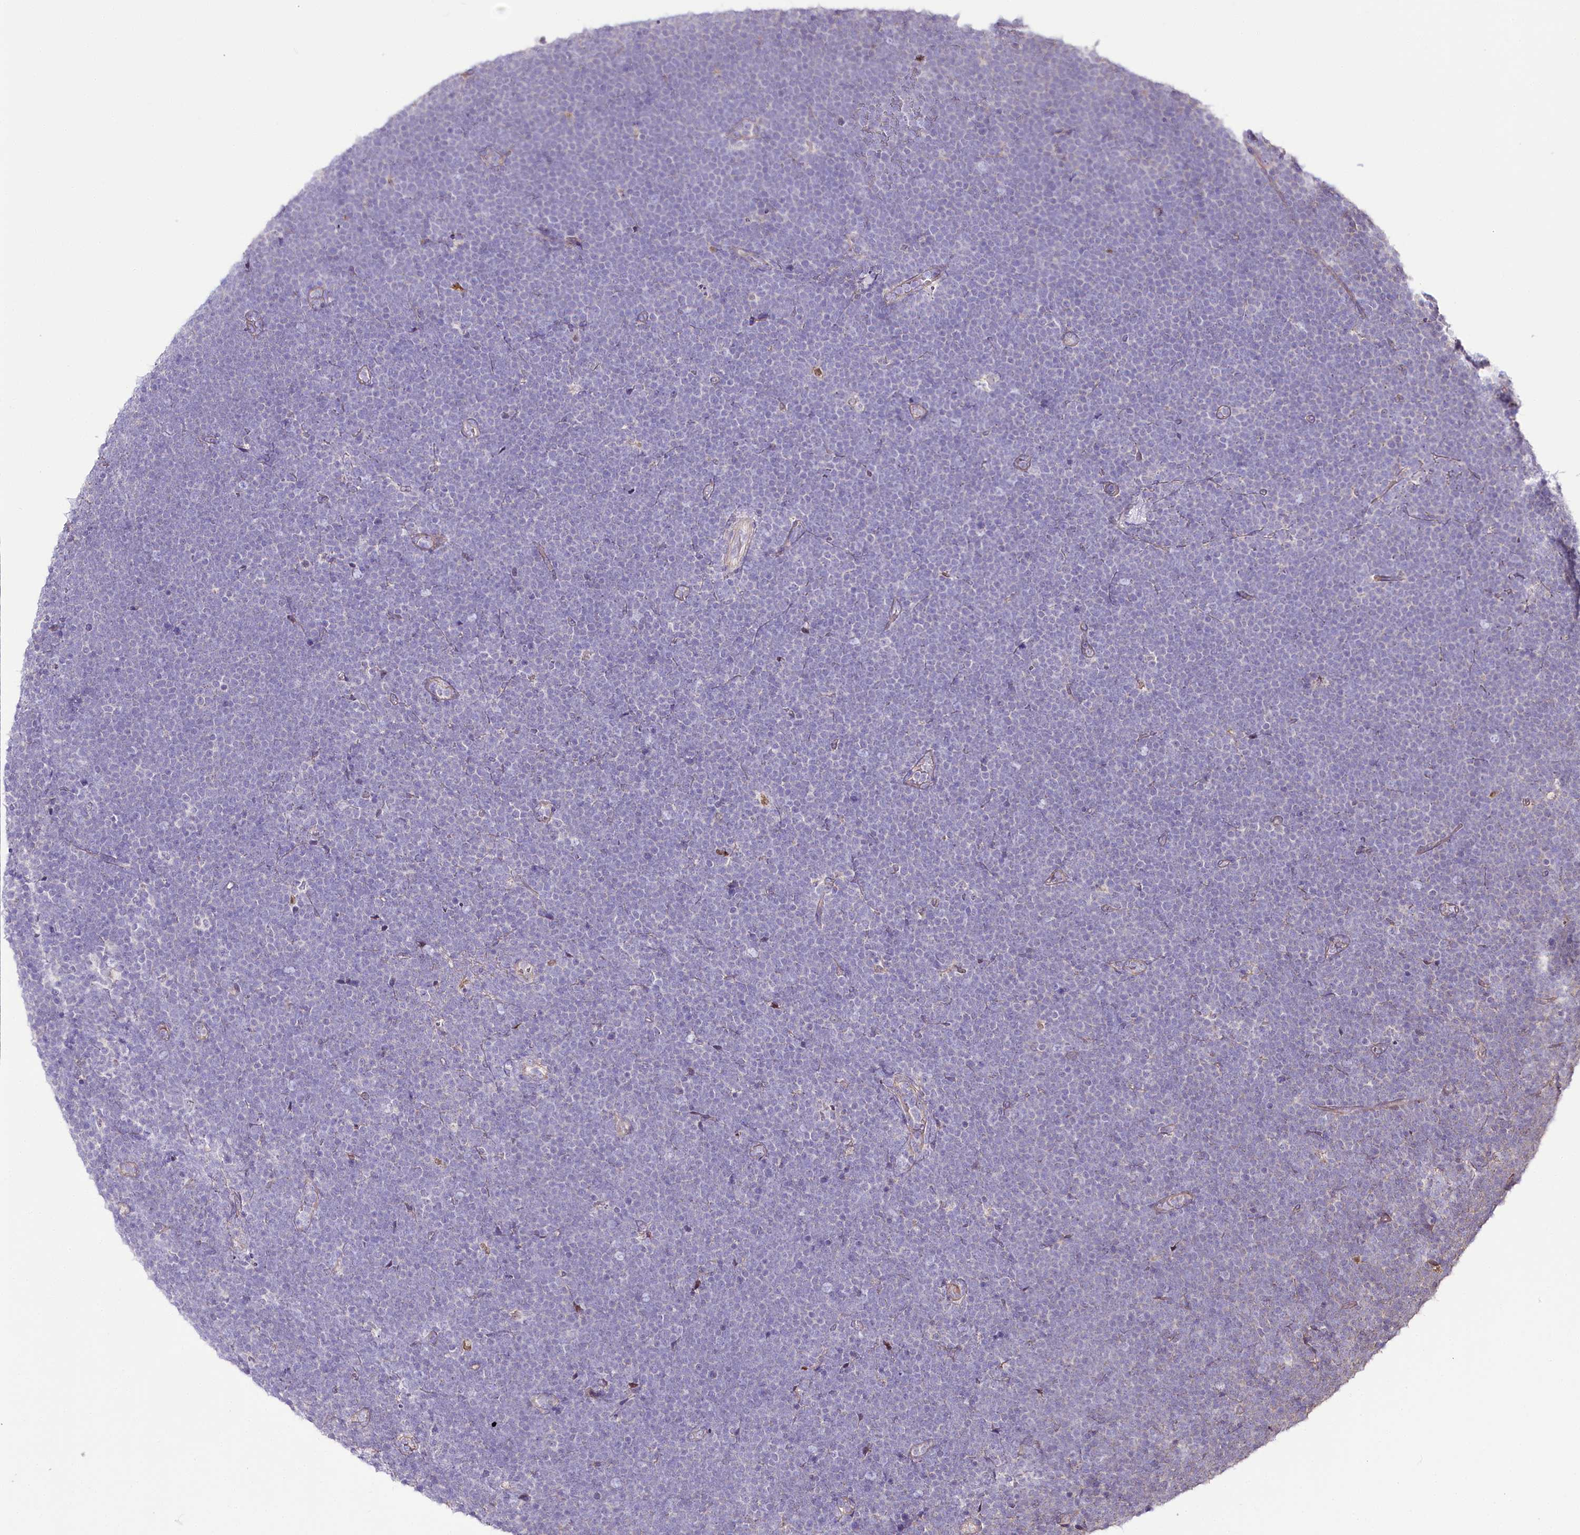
{"staining": {"intensity": "negative", "quantity": "none", "location": "none"}, "tissue": "lymphoma", "cell_type": "Tumor cells", "image_type": "cancer", "snomed": [{"axis": "morphology", "description": "Malignant lymphoma, non-Hodgkin's type, High grade"}, {"axis": "topography", "description": "Lymph node"}], "caption": "A histopathology image of malignant lymphoma, non-Hodgkin's type (high-grade) stained for a protein displays no brown staining in tumor cells.", "gene": "ZNF226", "patient": {"sex": "male", "age": 13}}